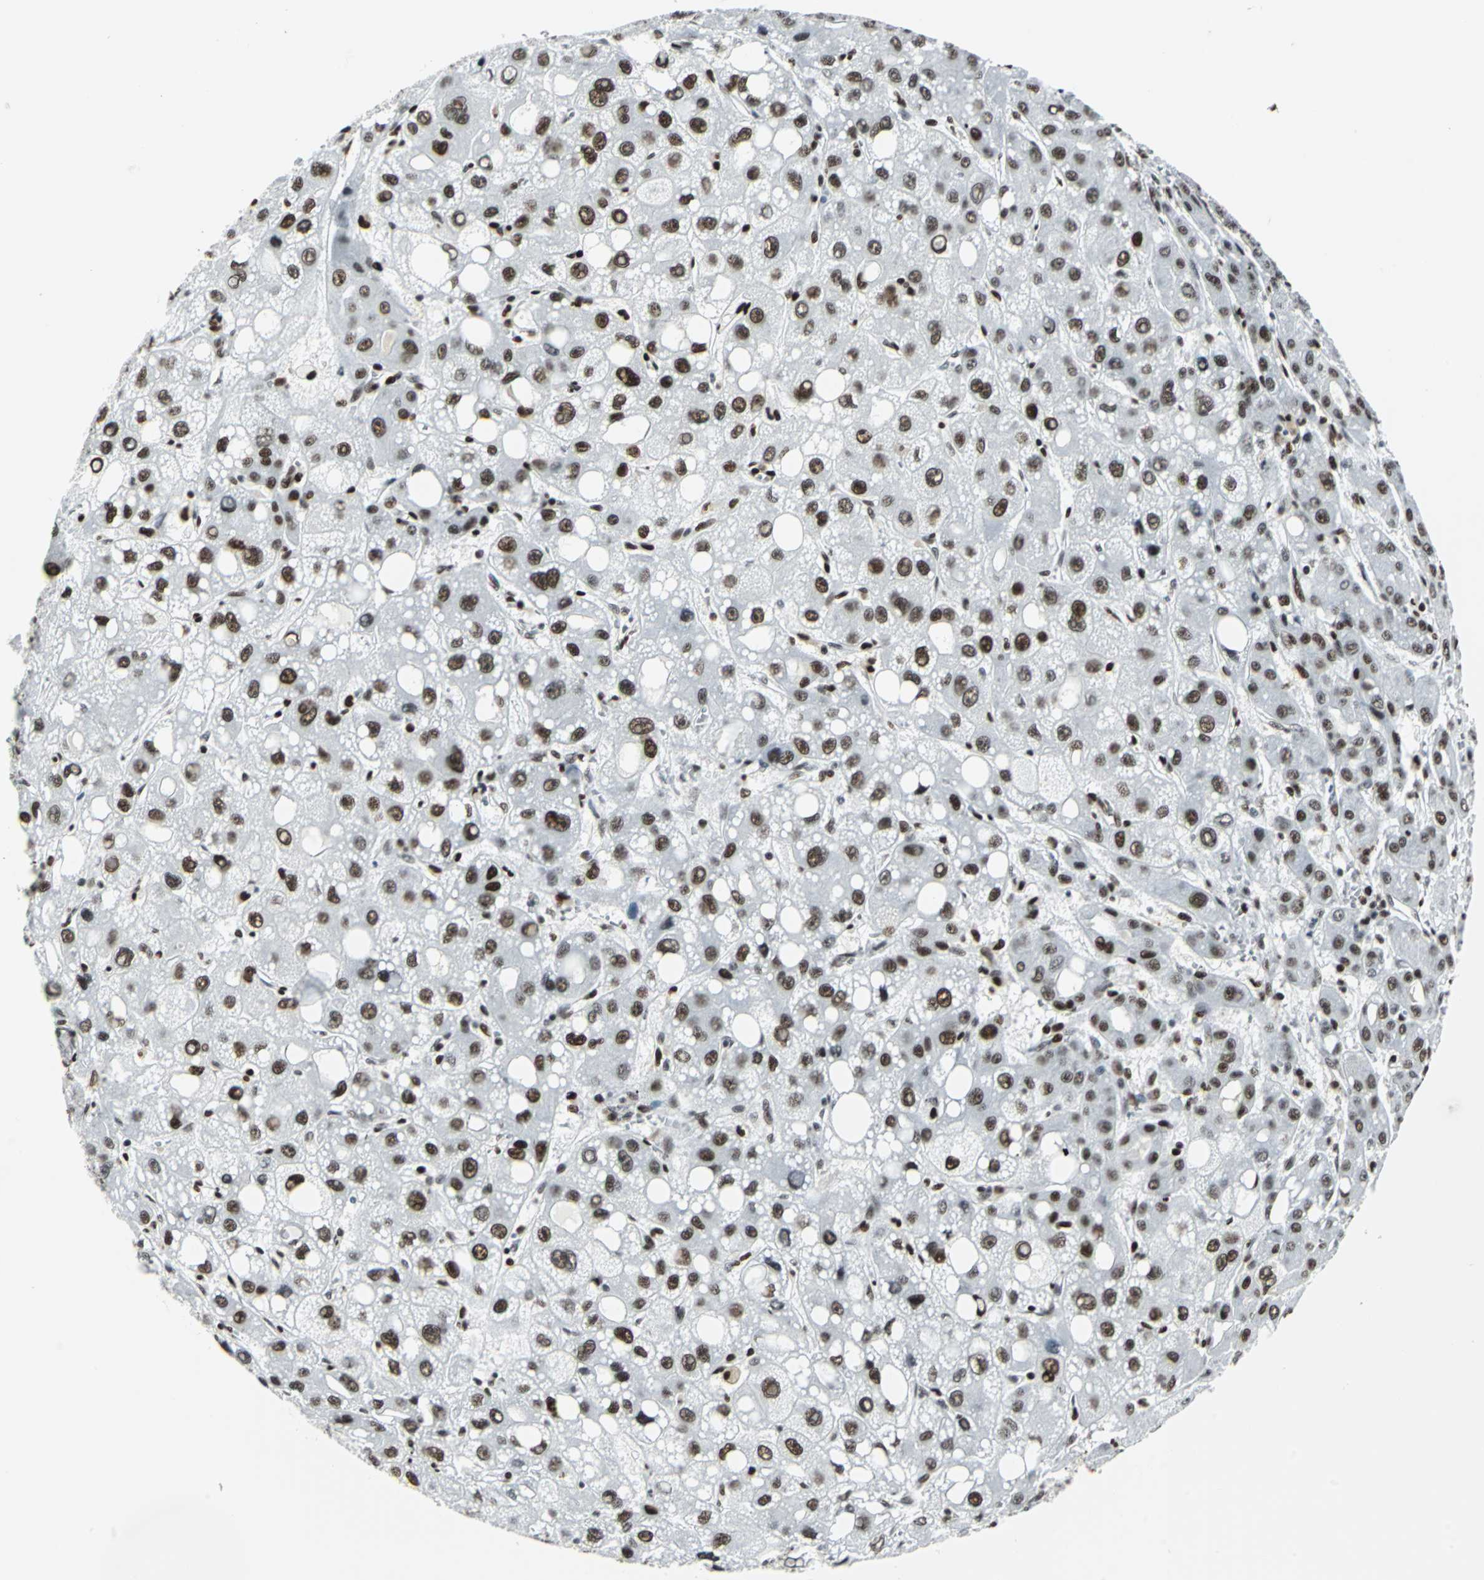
{"staining": {"intensity": "strong", "quantity": ">75%", "location": "nuclear"}, "tissue": "liver cancer", "cell_type": "Tumor cells", "image_type": "cancer", "snomed": [{"axis": "morphology", "description": "Carcinoma, Hepatocellular, NOS"}, {"axis": "topography", "description": "Liver"}], "caption": "A brown stain shows strong nuclear positivity of a protein in human liver cancer (hepatocellular carcinoma) tumor cells.", "gene": "HDAC2", "patient": {"sex": "male", "age": 55}}